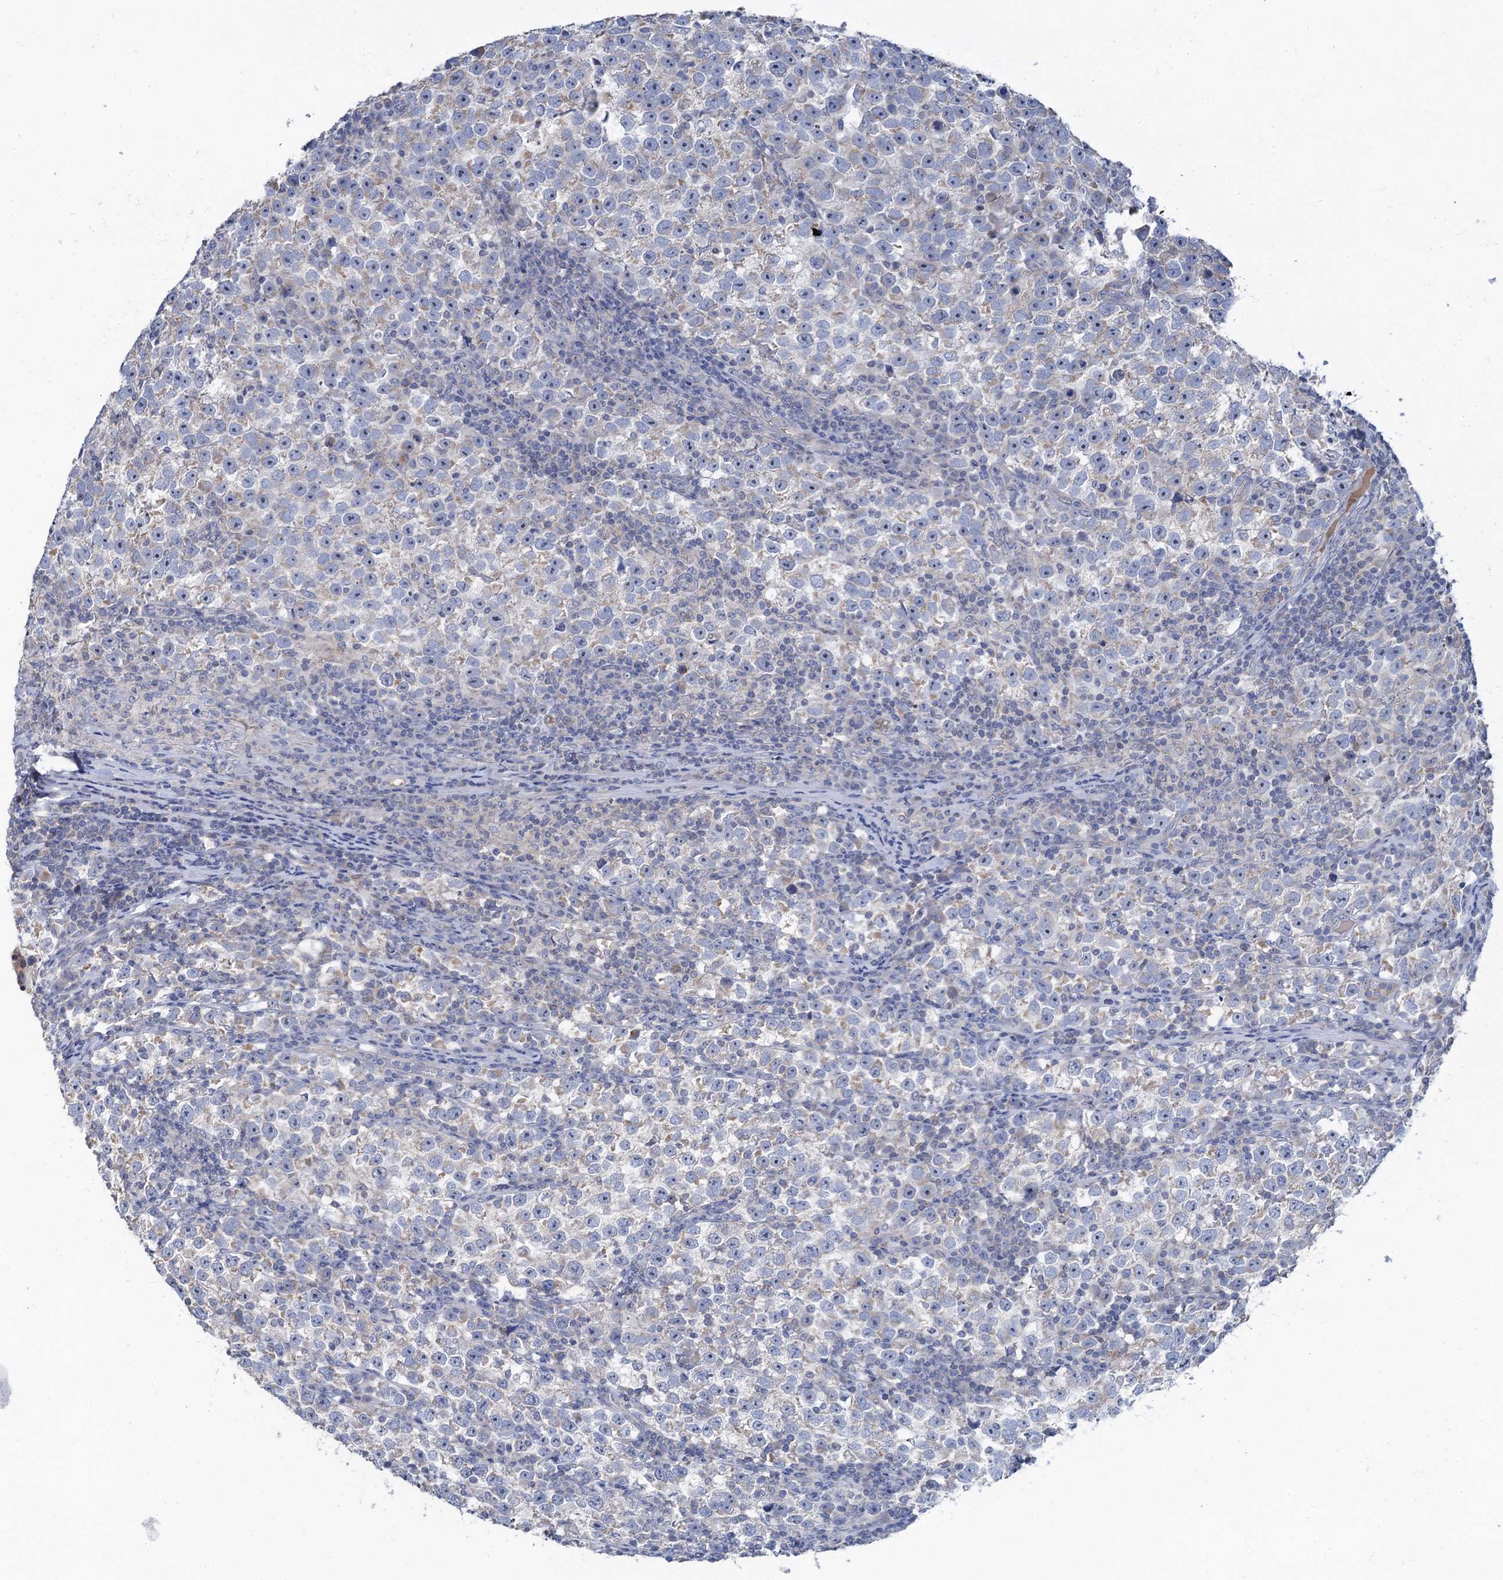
{"staining": {"intensity": "negative", "quantity": "none", "location": "none"}, "tissue": "testis cancer", "cell_type": "Tumor cells", "image_type": "cancer", "snomed": [{"axis": "morphology", "description": "Normal tissue, NOS"}, {"axis": "morphology", "description": "Seminoma, NOS"}, {"axis": "topography", "description": "Testis"}], "caption": "This is an immunohistochemistry micrograph of testis cancer. There is no expression in tumor cells.", "gene": "PLLP", "patient": {"sex": "male", "age": 43}}